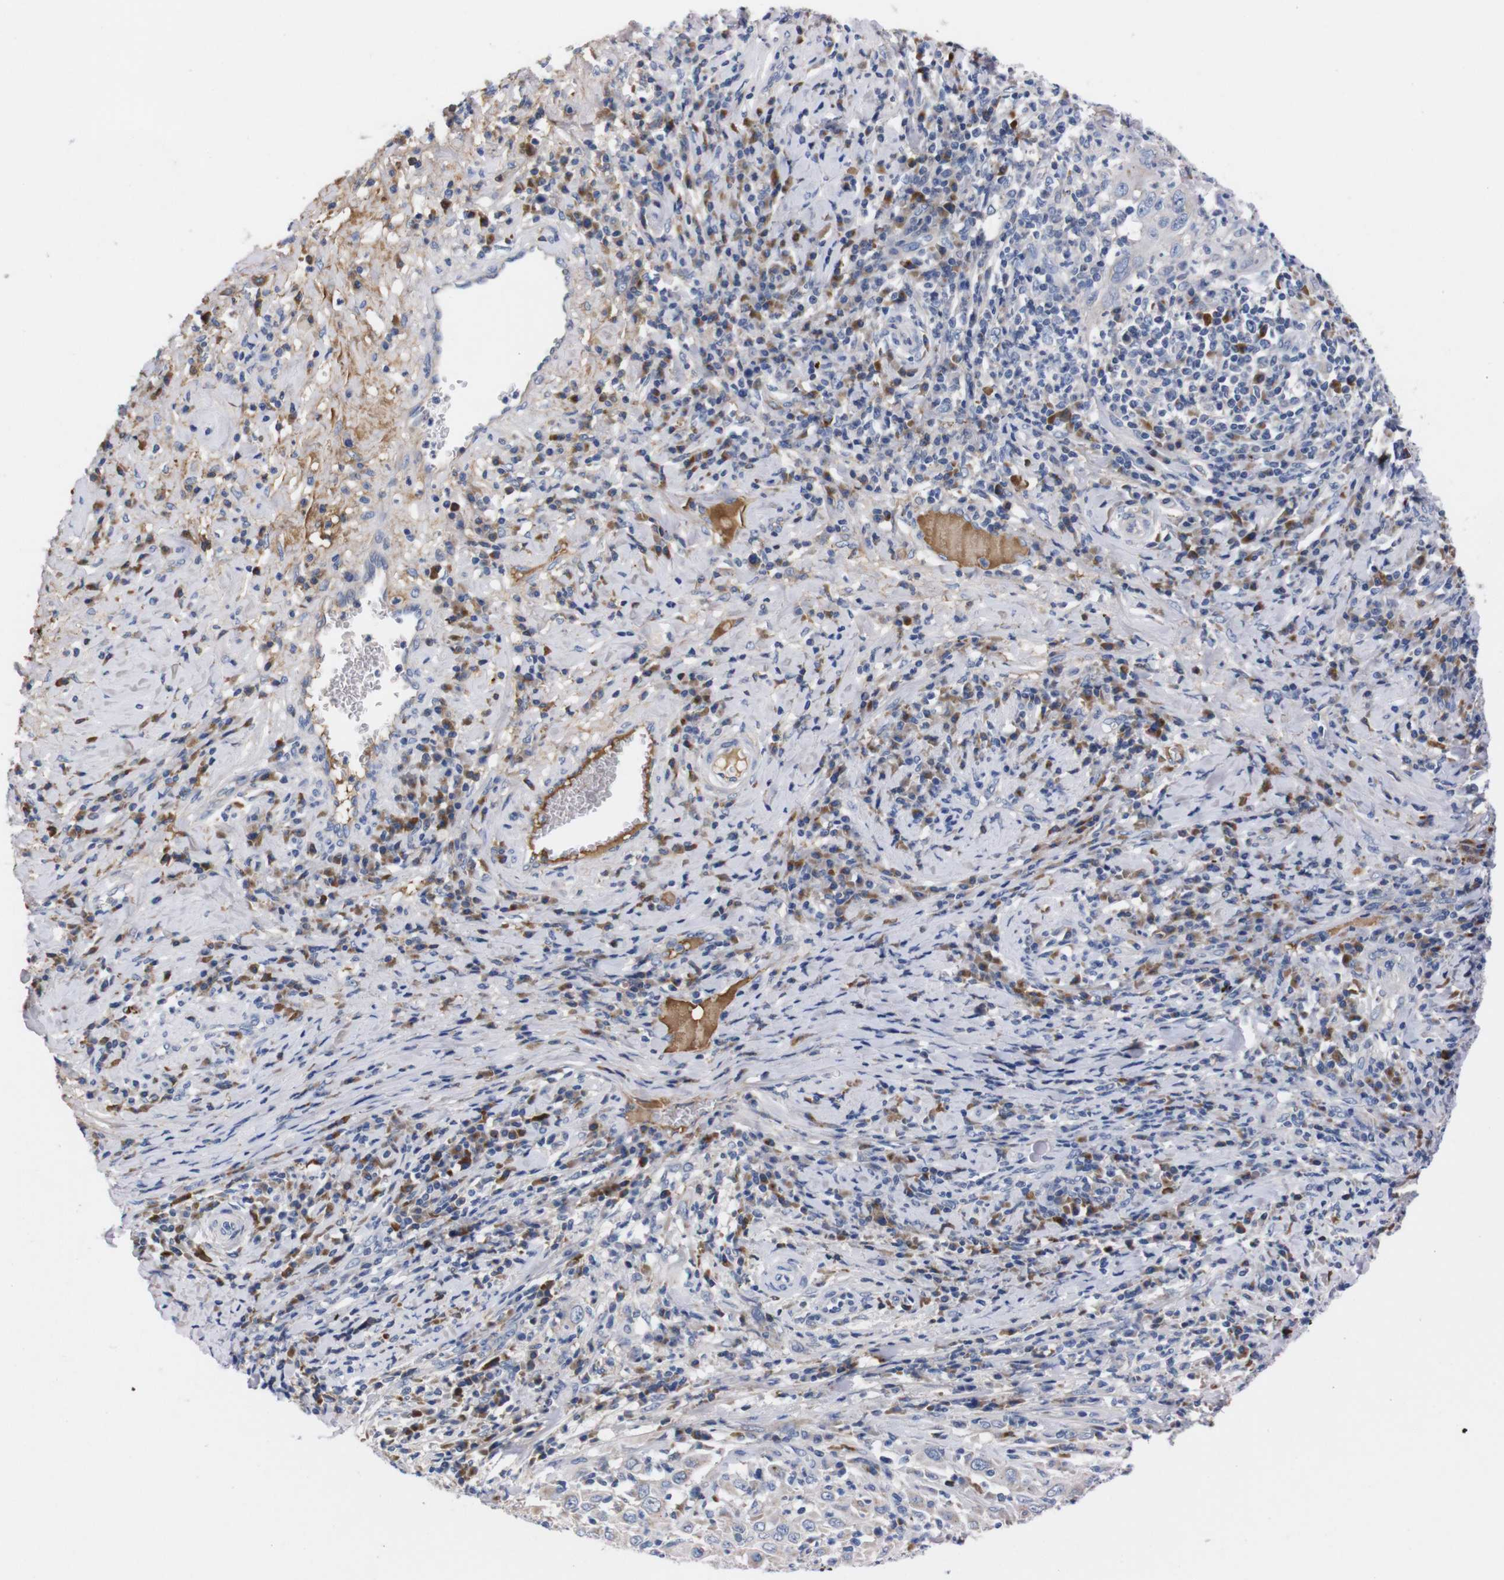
{"staining": {"intensity": "negative", "quantity": "none", "location": "none"}, "tissue": "cervical cancer", "cell_type": "Tumor cells", "image_type": "cancer", "snomed": [{"axis": "morphology", "description": "Squamous cell carcinoma, NOS"}, {"axis": "topography", "description": "Cervix"}], "caption": "Tumor cells show no significant protein staining in cervical squamous cell carcinoma. (DAB (3,3'-diaminobenzidine) immunohistochemistry visualized using brightfield microscopy, high magnification).", "gene": "FAM210A", "patient": {"sex": "female", "age": 46}}